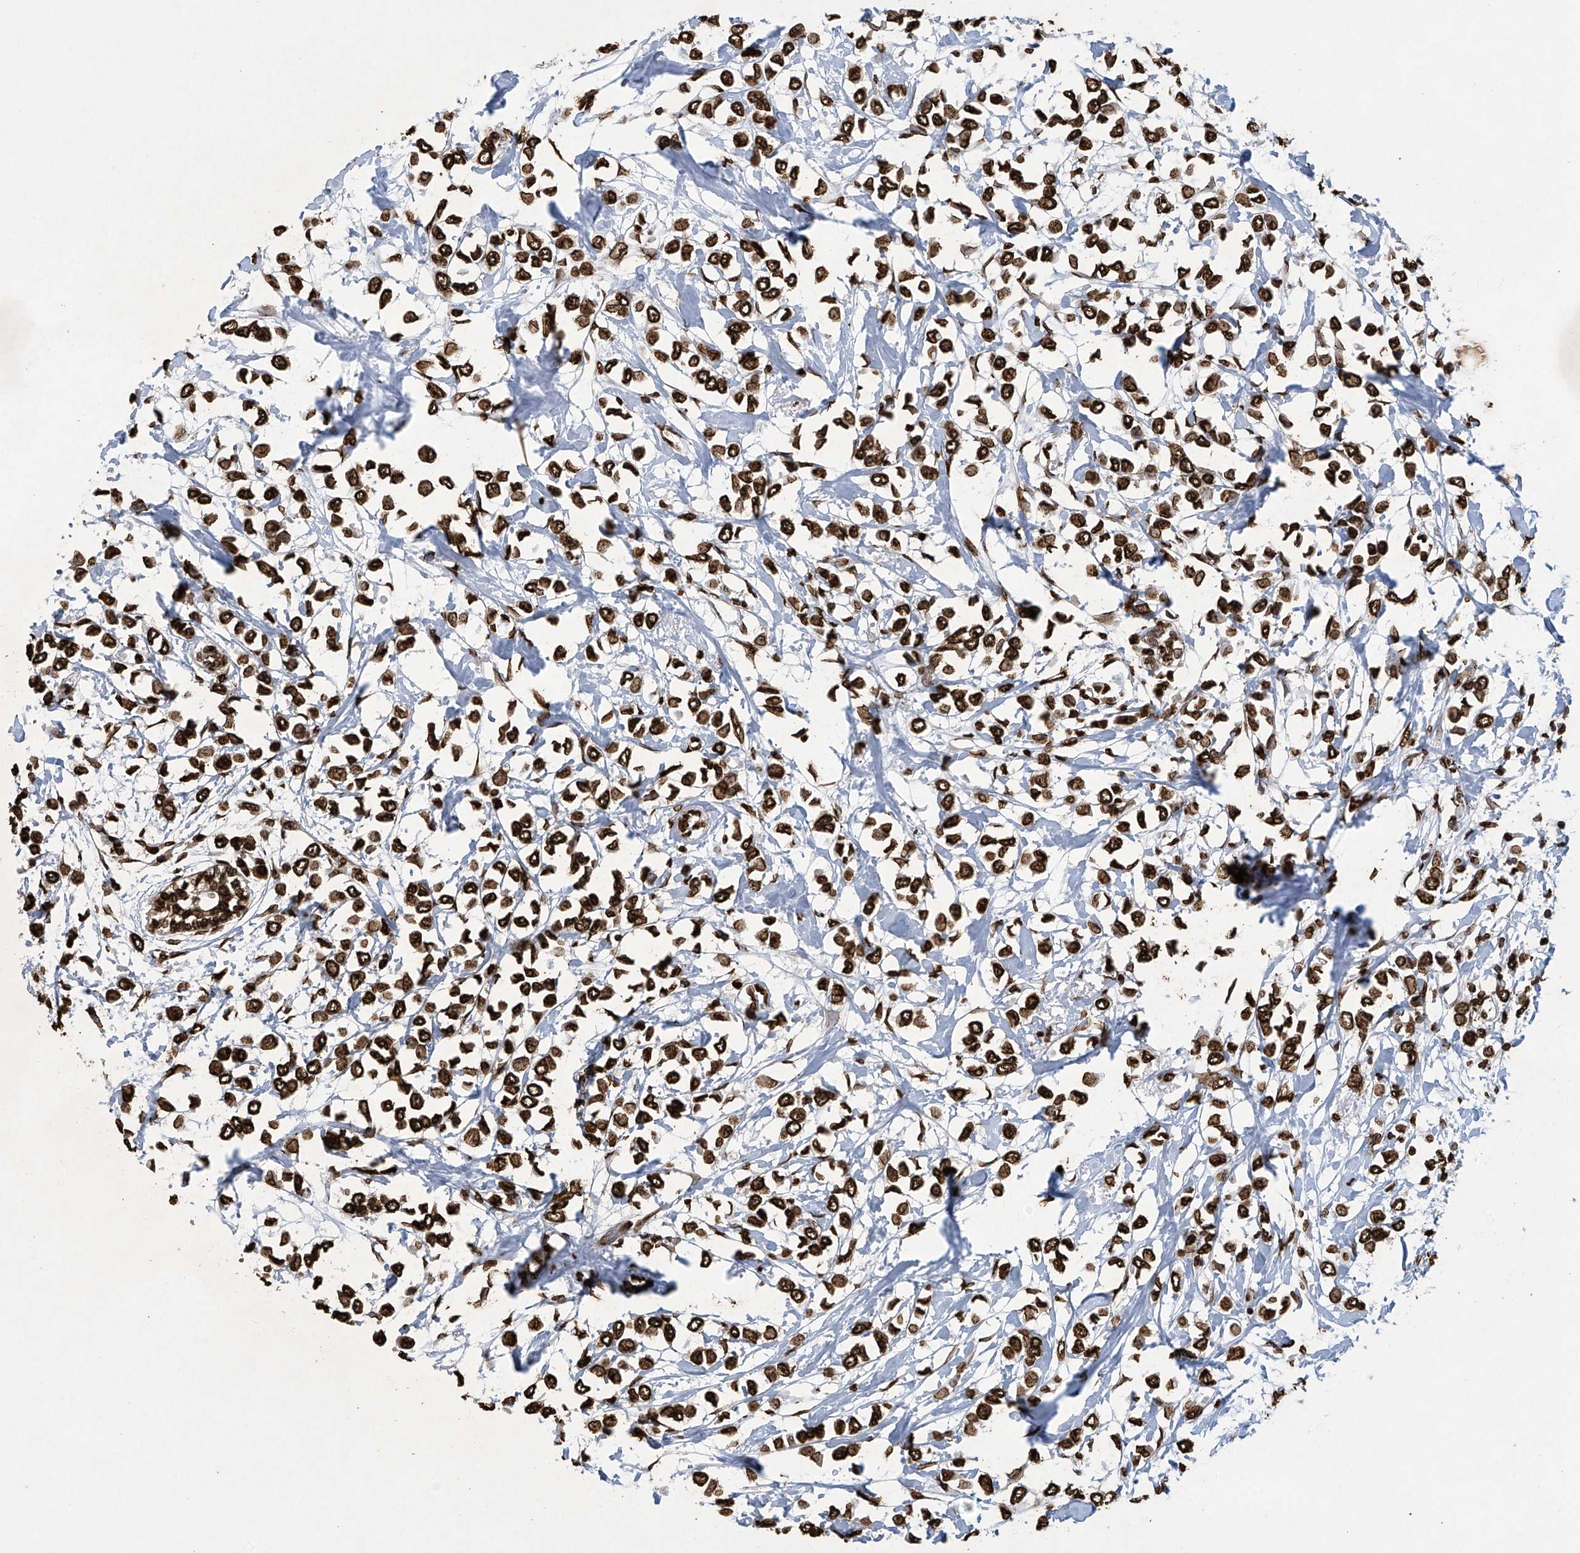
{"staining": {"intensity": "strong", "quantity": ">75%", "location": "nuclear"}, "tissue": "breast cancer", "cell_type": "Tumor cells", "image_type": "cancer", "snomed": [{"axis": "morphology", "description": "Lobular carcinoma"}, {"axis": "topography", "description": "Breast"}], "caption": "This is a micrograph of immunohistochemistry staining of breast lobular carcinoma, which shows strong positivity in the nuclear of tumor cells.", "gene": "H3-3A", "patient": {"sex": "female", "age": 51}}